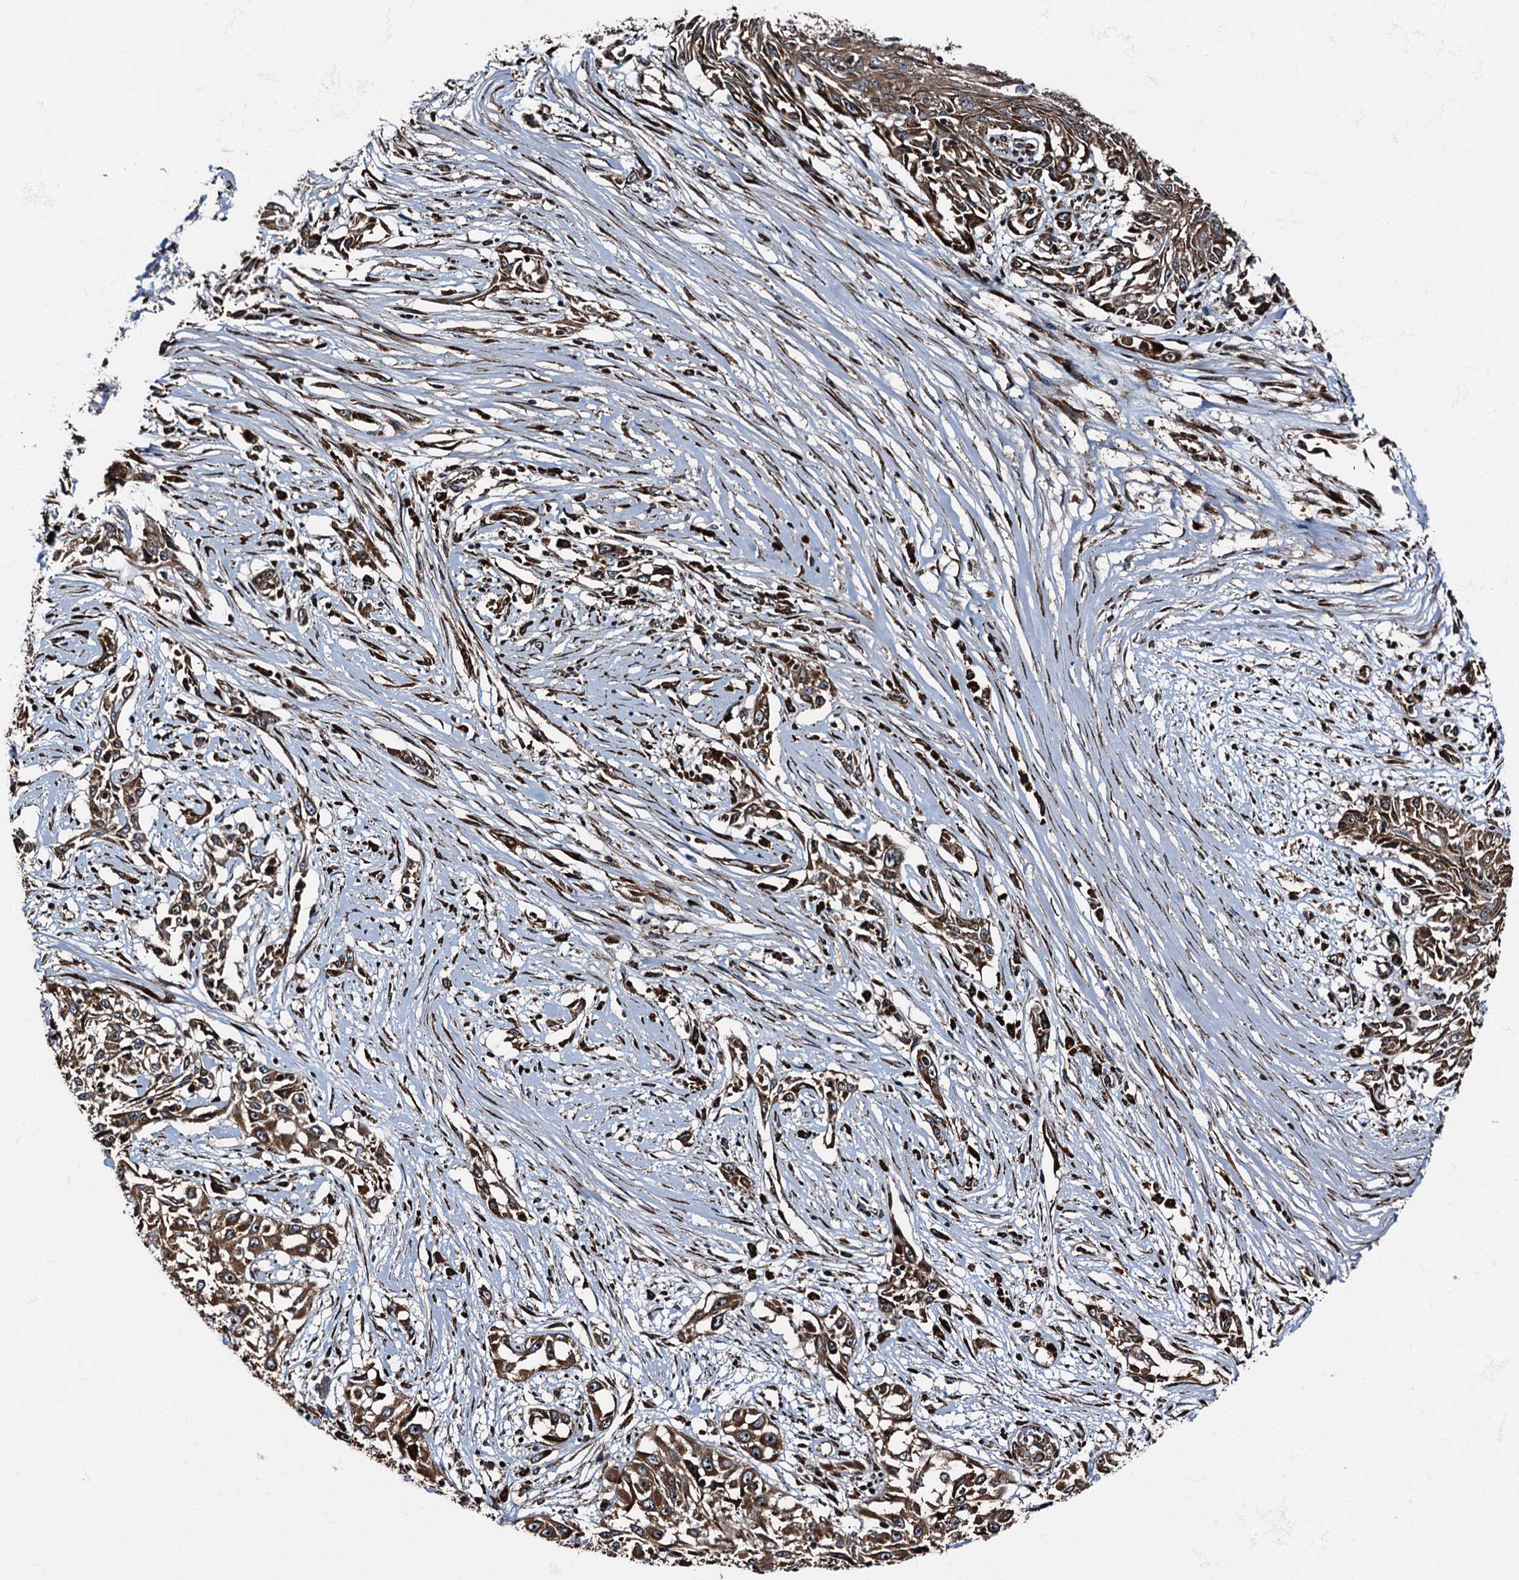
{"staining": {"intensity": "moderate", "quantity": ">75%", "location": "cytoplasmic/membranous"}, "tissue": "skin cancer", "cell_type": "Tumor cells", "image_type": "cancer", "snomed": [{"axis": "morphology", "description": "Squamous cell carcinoma, NOS"}, {"axis": "morphology", "description": "Squamous cell carcinoma, metastatic, NOS"}, {"axis": "topography", "description": "Skin"}, {"axis": "topography", "description": "Lymph node"}], "caption": "A brown stain shows moderate cytoplasmic/membranous staining of a protein in human skin cancer (metastatic squamous cell carcinoma) tumor cells.", "gene": "ATP2C1", "patient": {"sex": "male", "age": 75}}